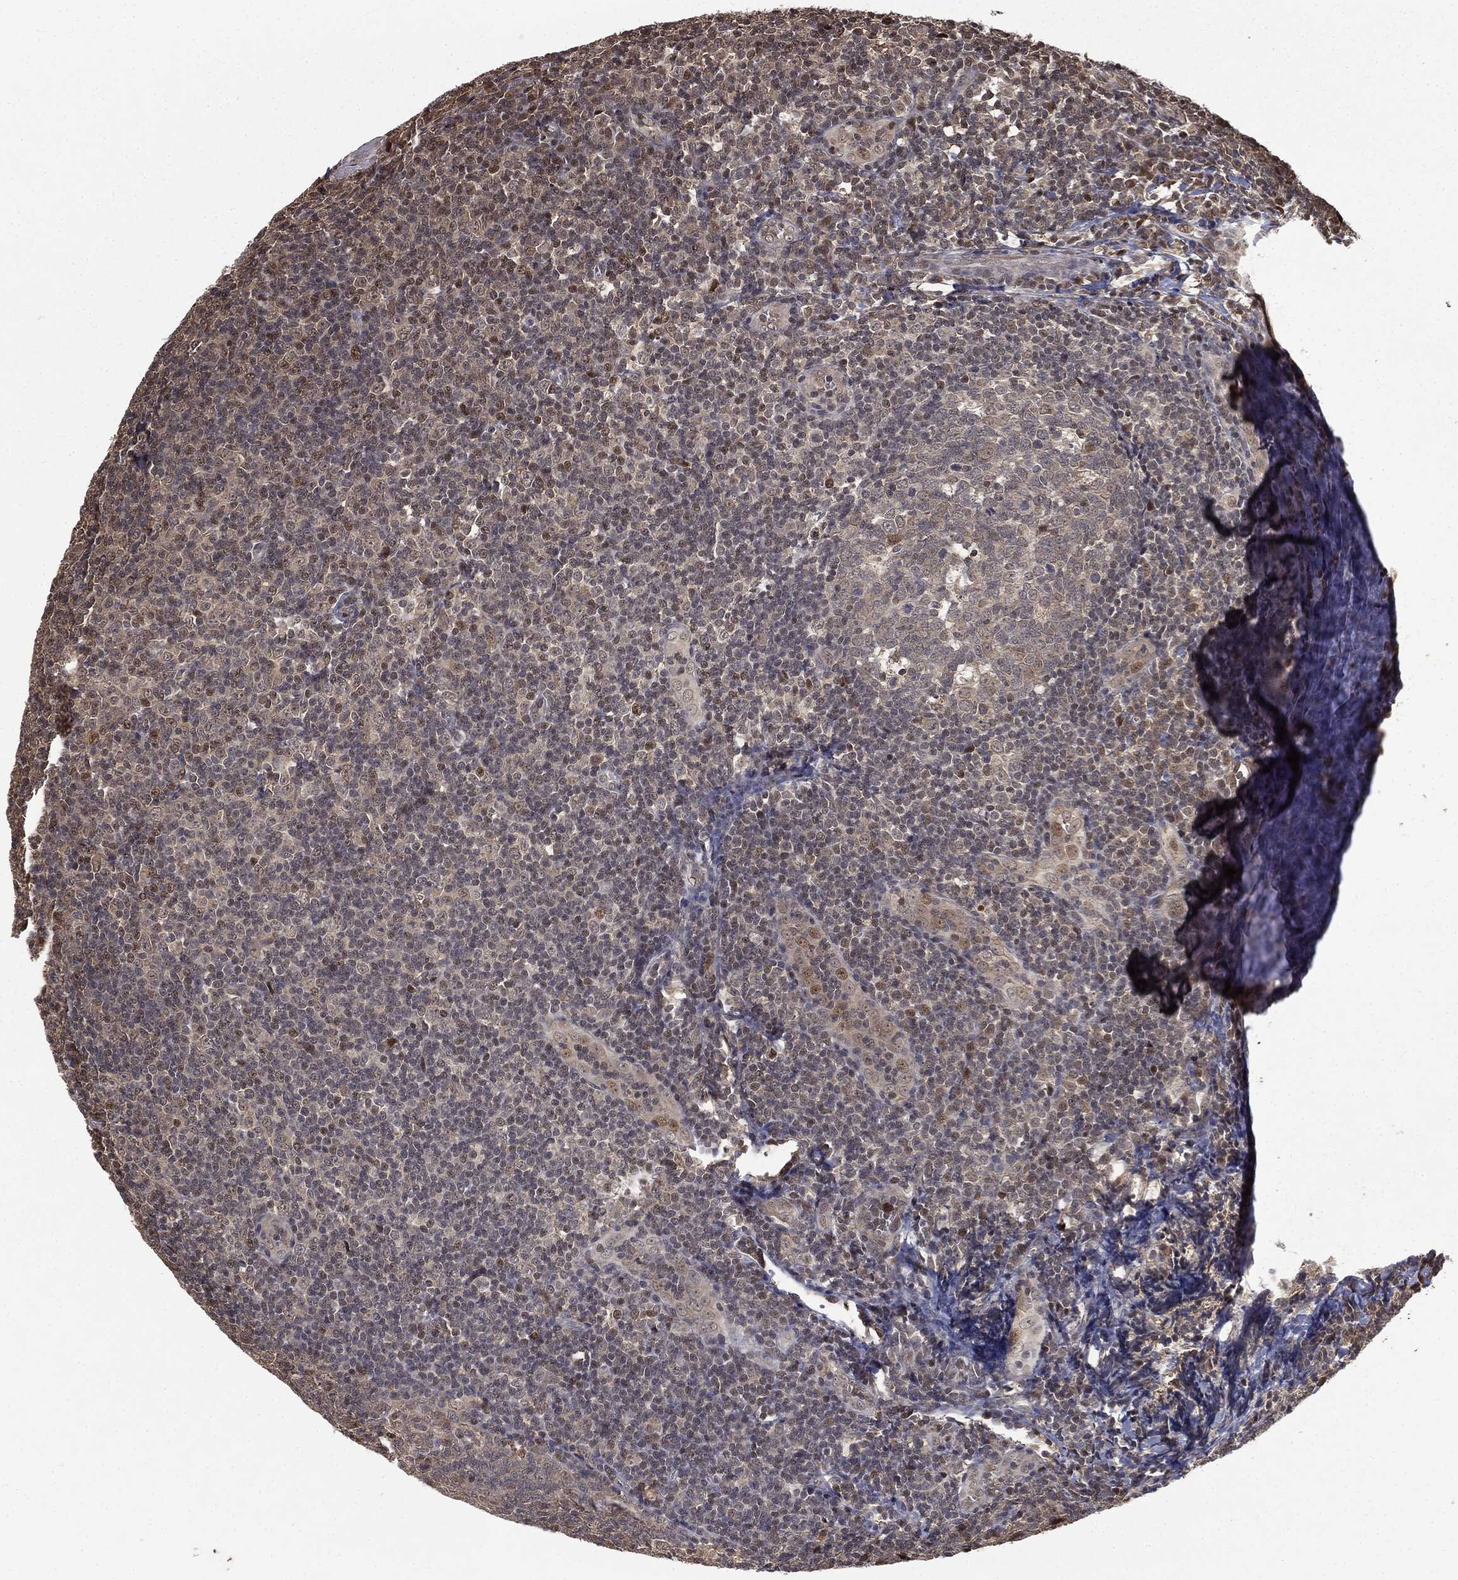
{"staining": {"intensity": "negative", "quantity": "none", "location": "none"}, "tissue": "tonsil", "cell_type": "Germinal center cells", "image_type": "normal", "snomed": [{"axis": "morphology", "description": "Normal tissue, NOS"}, {"axis": "topography", "description": "Tonsil"}], "caption": "The IHC micrograph has no significant staining in germinal center cells of tonsil.", "gene": "ZNHIT6", "patient": {"sex": "male", "age": 20}}